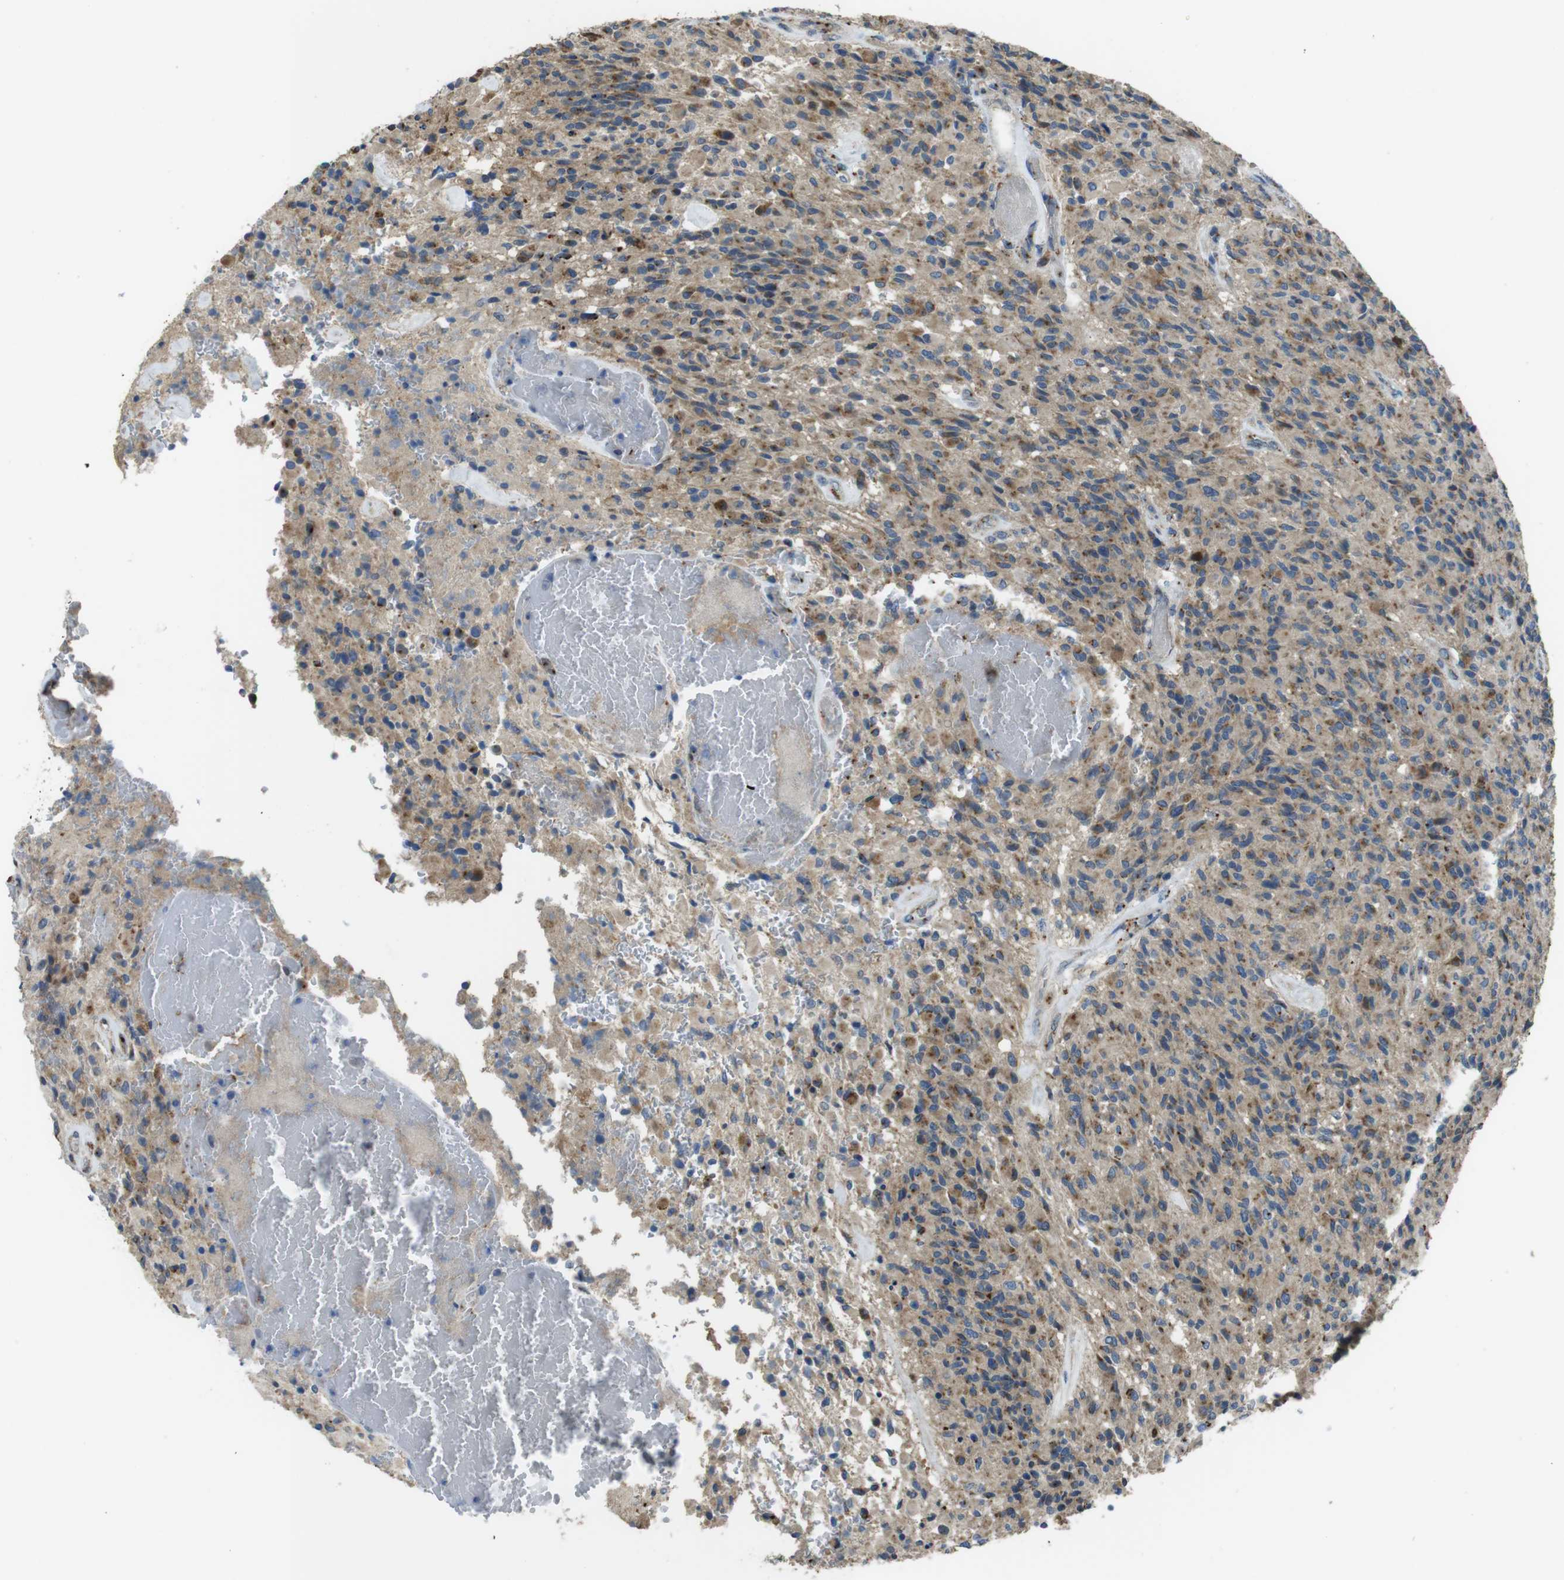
{"staining": {"intensity": "moderate", "quantity": "25%-75%", "location": "cytoplasmic/membranous"}, "tissue": "glioma", "cell_type": "Tumor cells", "image_type": "cancer", "snomed": [{"axis": "morphology", "description": "Glioma, malignant, High grade"}, {"axis": "topography", "description": "Brain"}], "caption": "Immunohistochemistry (DAB (3,3'-diaminobenzidine)) staining of human glioma reveals moderate cytoplasmic/membranous protein expression in about 25%-75% of tumor cells.", "gene": "RAB6A", "patient": {"sex": "male", "age": 71}}